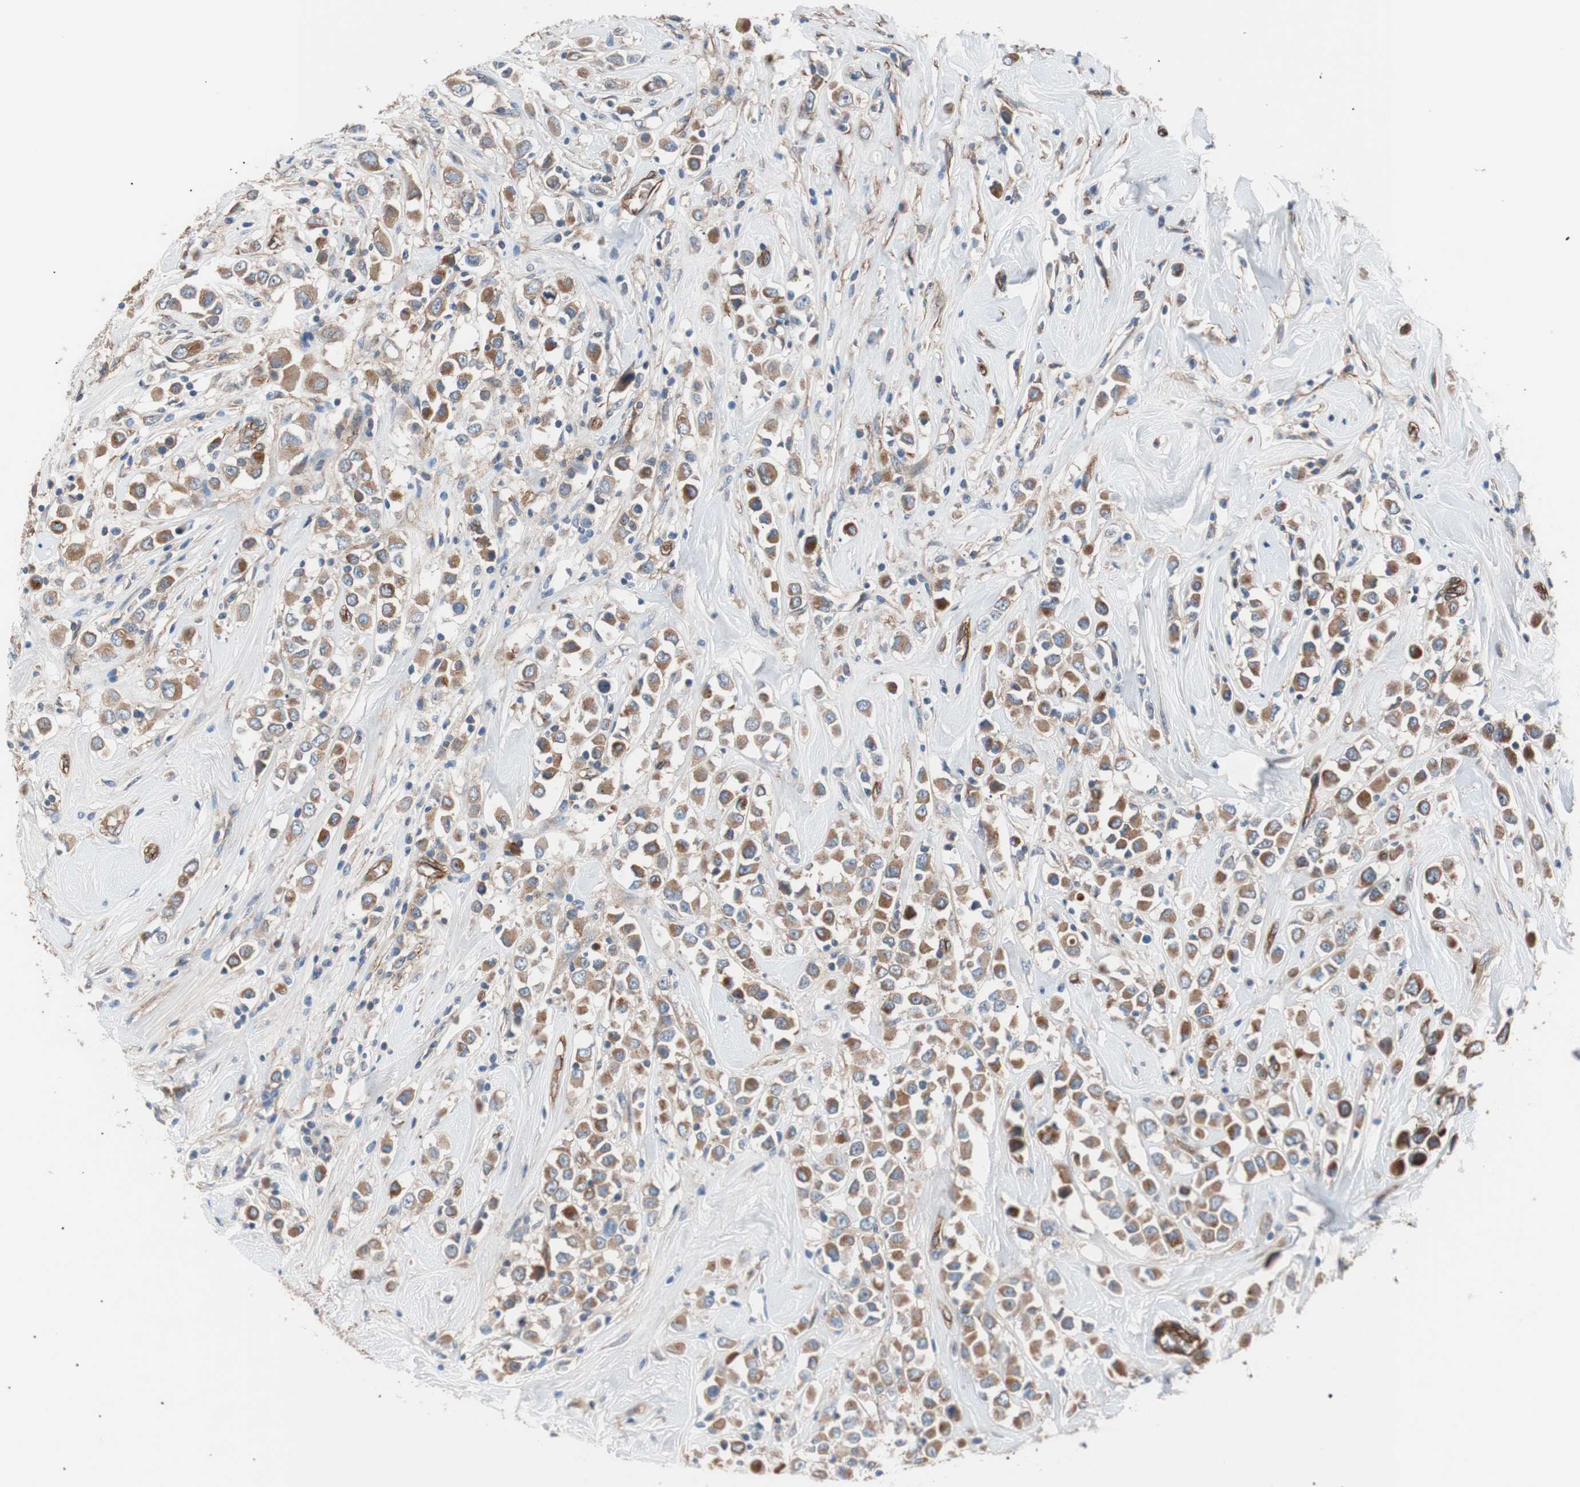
{"staining": {"intensity": "moderate", "quantity": ">75%", "location": "cytoplasmic/membranous"}, "tissue": "breast cancer", "cell_type": "Tumor cells", "image_type": "cancer", "snomed": [{"axis": "morphology", "description": "Duct carcinoma"}, {"axis": "topography", "description": "Breast"}], "caption": "A high-resolution photomicrograph shows immunohistochemistry staining of breast cancer, which displays moderate cytoplasmic/membranous positivity in approximately >75% of tumor cells.", "gene": "SPINT1", "patient": {"sex": "female", "age": 61}}